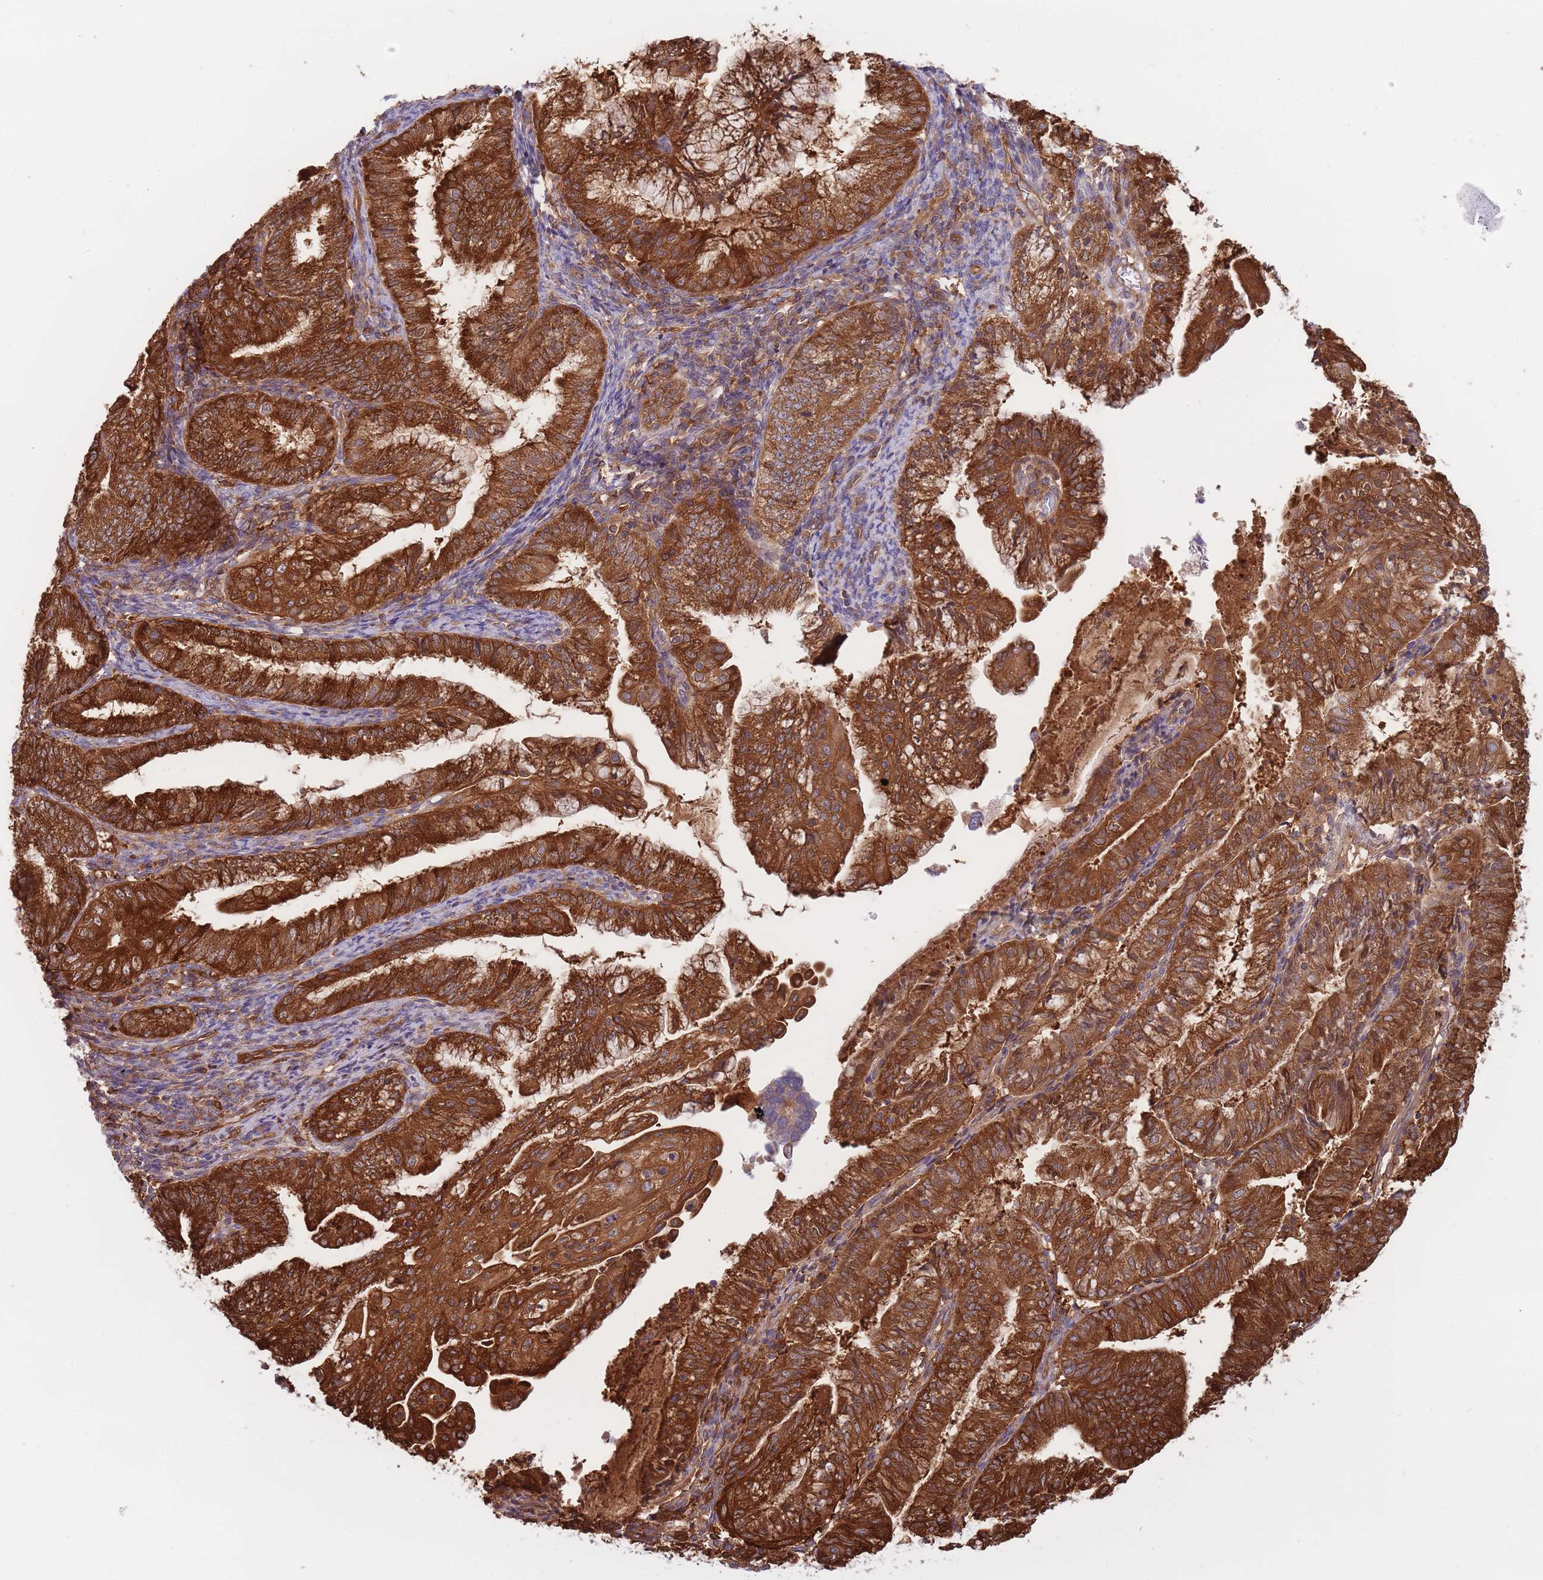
{"staining": {"intensity": "strong", "quantity": ">75%", "location": "cytoplasmic/membranous"}, "tissue": "endometrial cancer", "cell_type": "Tumor cells", "image_type": "cancer", "snomed": [{"axis": "morphology", "description": "Adenocarcinoma, NOS"}, {"axis": "topography", "description": "Endometrium"}], "caption": "IHC (DAB) staining of human adenocarcinoma (endometrial) exhibits strong cytoplasmic/membranous protein expression in approximately >75% of tumor cells.", "gene": "SLC4A9", "patient": {"sex": "female", "age": 55}}